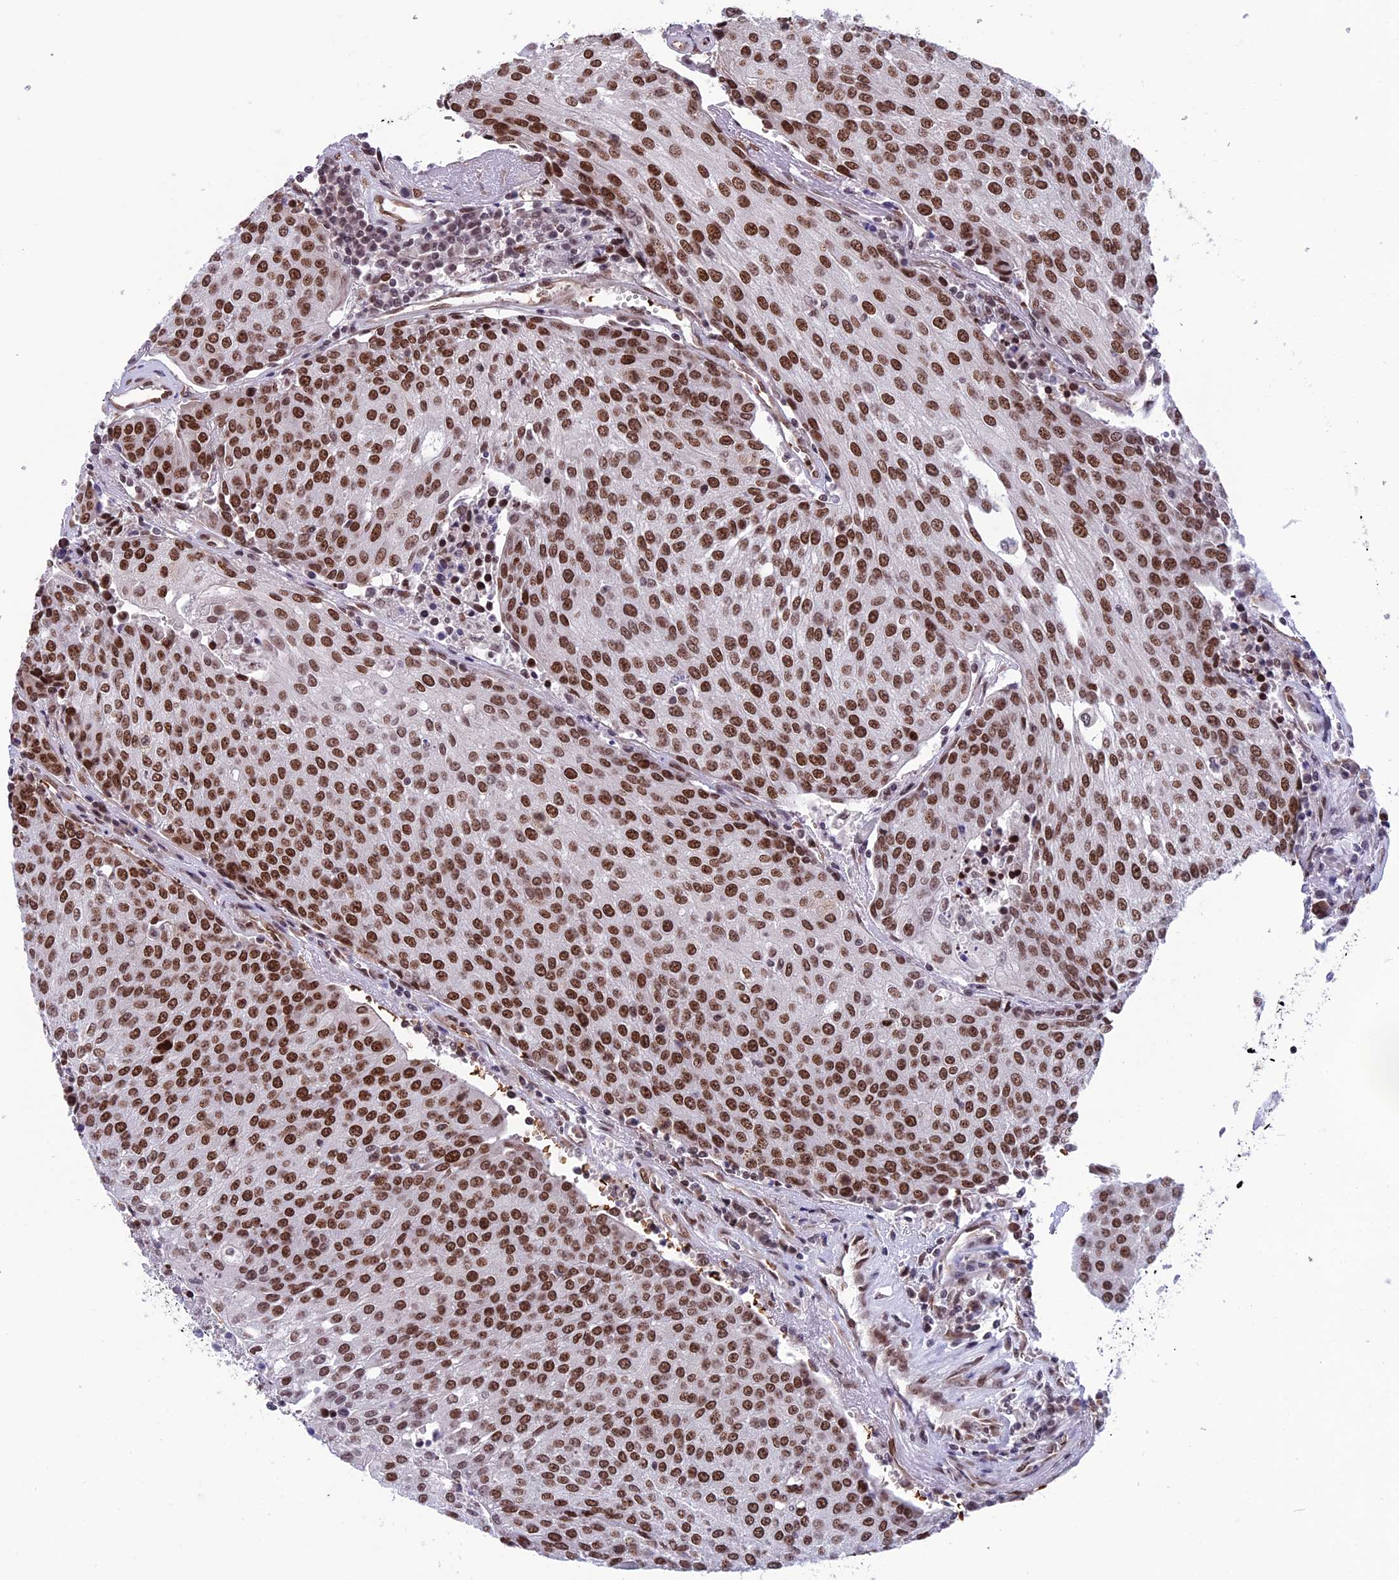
{"staining": {"intensity": "moderate", "quantity": ">75%", "location": "nuclear"}, "tissue": "urothelial cancer", "cell_type": "Tumor cells", "image_type": "cancer", "snomed": [{"axis": "morphology", "description": "Urothelial carcinoma, High grade"}, {"axis": "topography", "description": "Urinary bladder"}], "caption": "Urothelial carcinoma (high-grade) stained for a protein (brown) demonstrates moderate nuclear positive staining in about >75% of tumor cells.", "gene": "MPHOSPH8", "patient": {"sex": "female", "age": 85}}